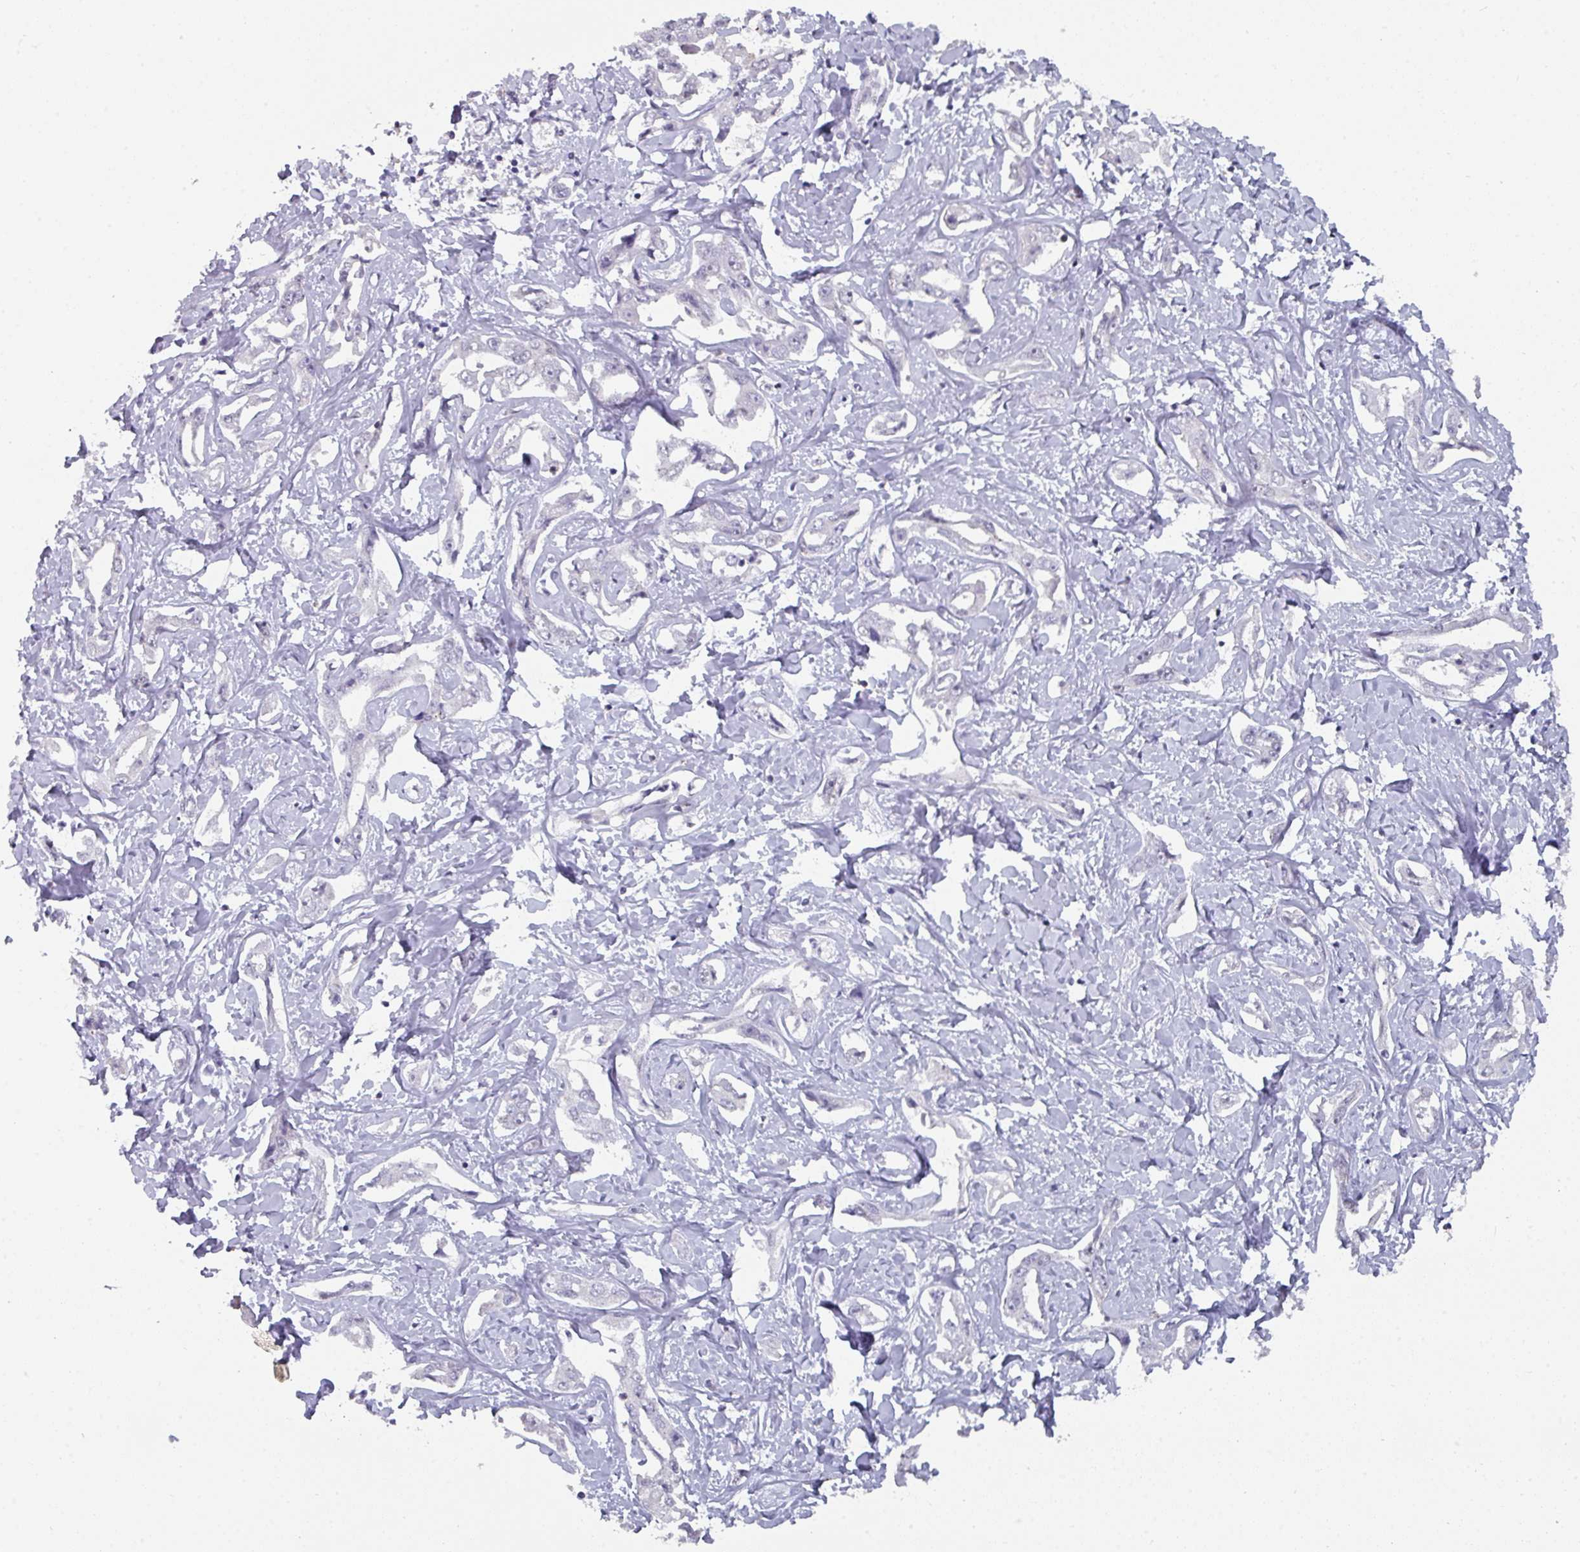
{"staining": {"intensity": "negative", "quantity": "none", "location": "none"}, "tissue": "liver cancer", "cell_type": "Tumor cells", "image_type": "cancer", "snomed": [{"axis": "morphology", "description": "Cholangiocarcinoma"}, {"axis": "topography", "description": "Liver"}], "caption": "A high-resolution image shows IHC staining of liver cancer, which displays no significant staining in tumor cells.", "gene": "RASAL3", "patient": {"sex": "male", "age": 59}}